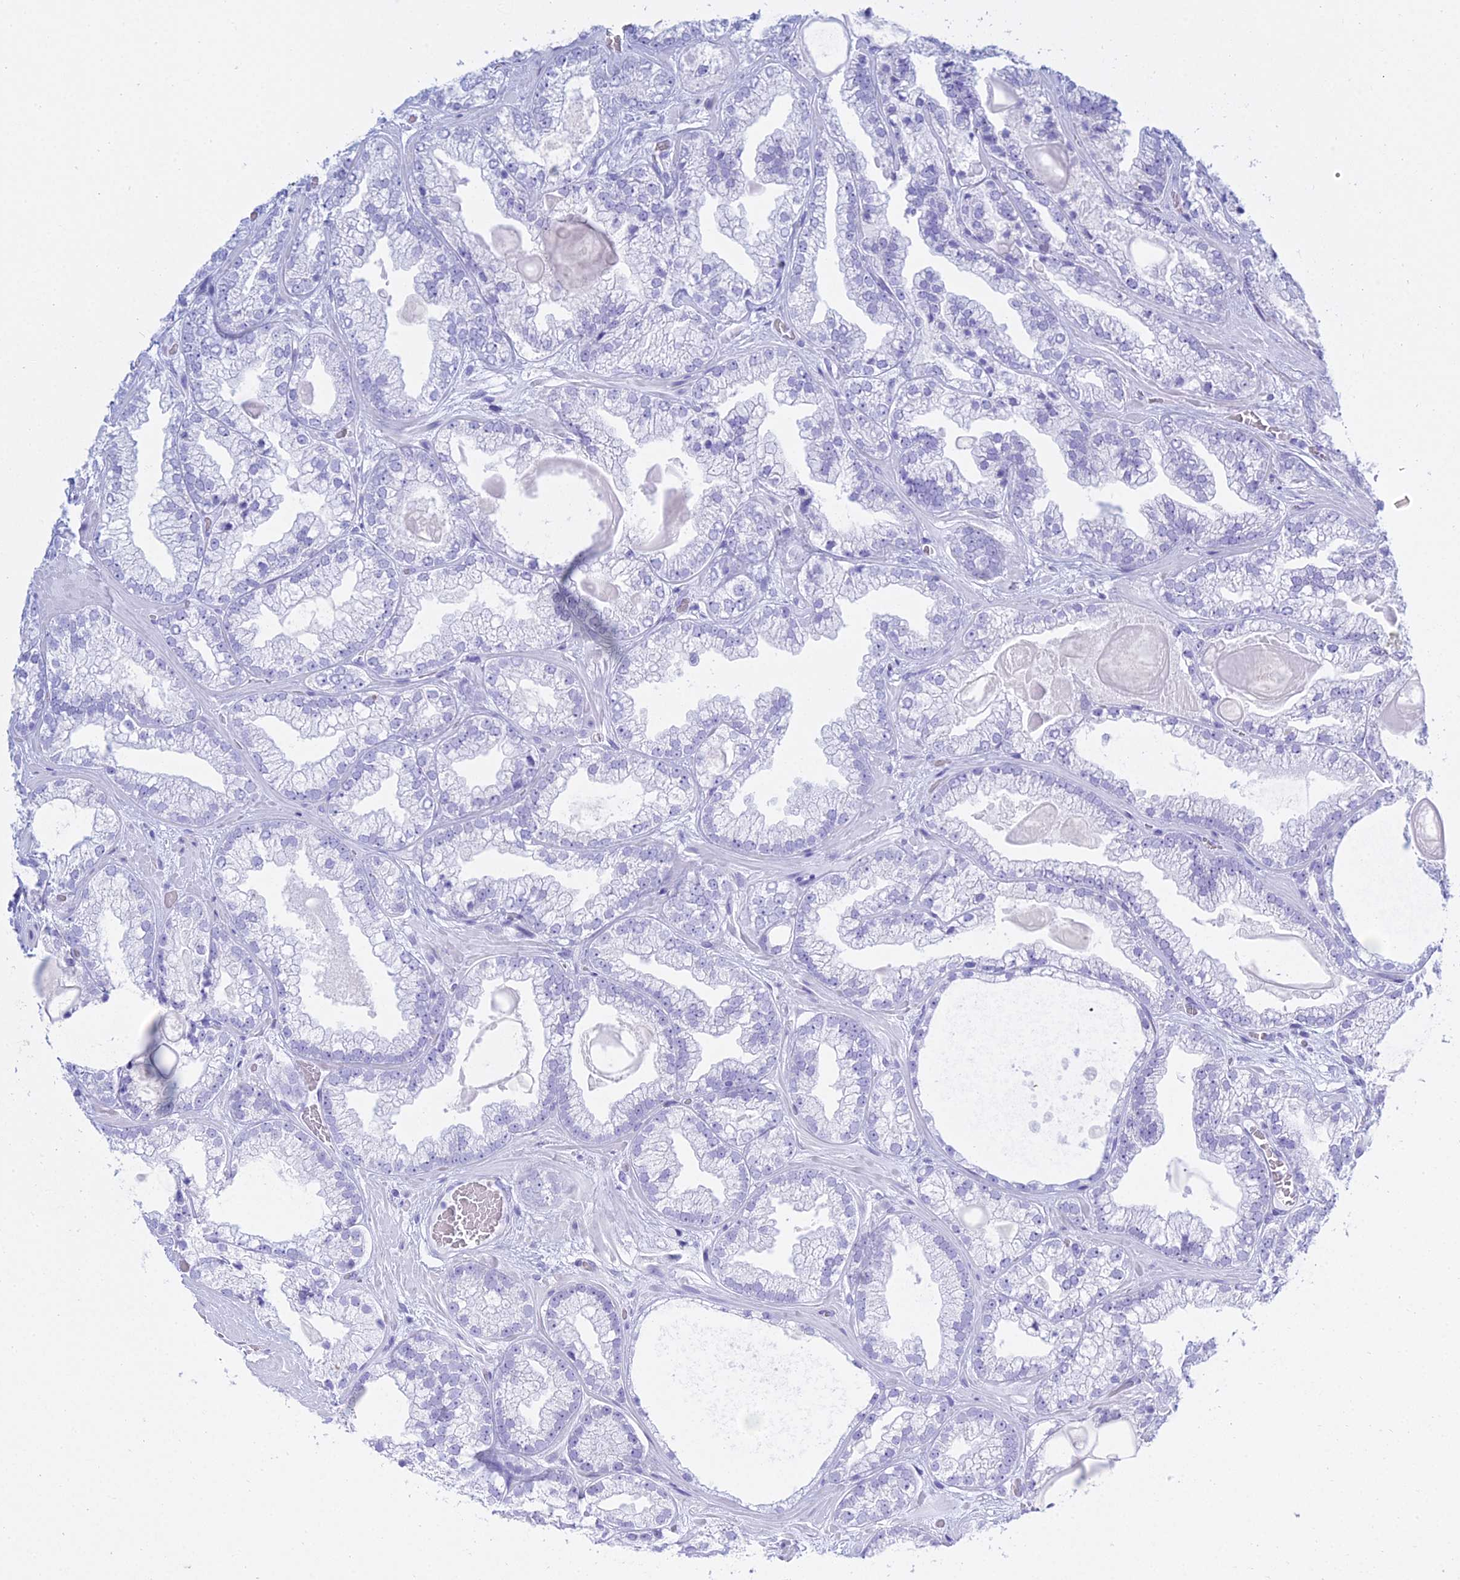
{"staining": {"intensity": "negative", "quantity": "none", "location": "none"}, "tissue": "prostate cancer", "cell_type": "Tumor cells", "image_type": "cancer", "snomed": [{"axis": "morphology", "description": "Adenocarcinoma, Low grade"}, {"axis": "topography", "description": "Prostate"}], "caption": "Prostate adenocarcinoma (low-grade) was stained to show a protein in brown. There is no significant expression in tumor cells.", "gene": "PATE4", "patient": {"sex": "male", "age": 57}}